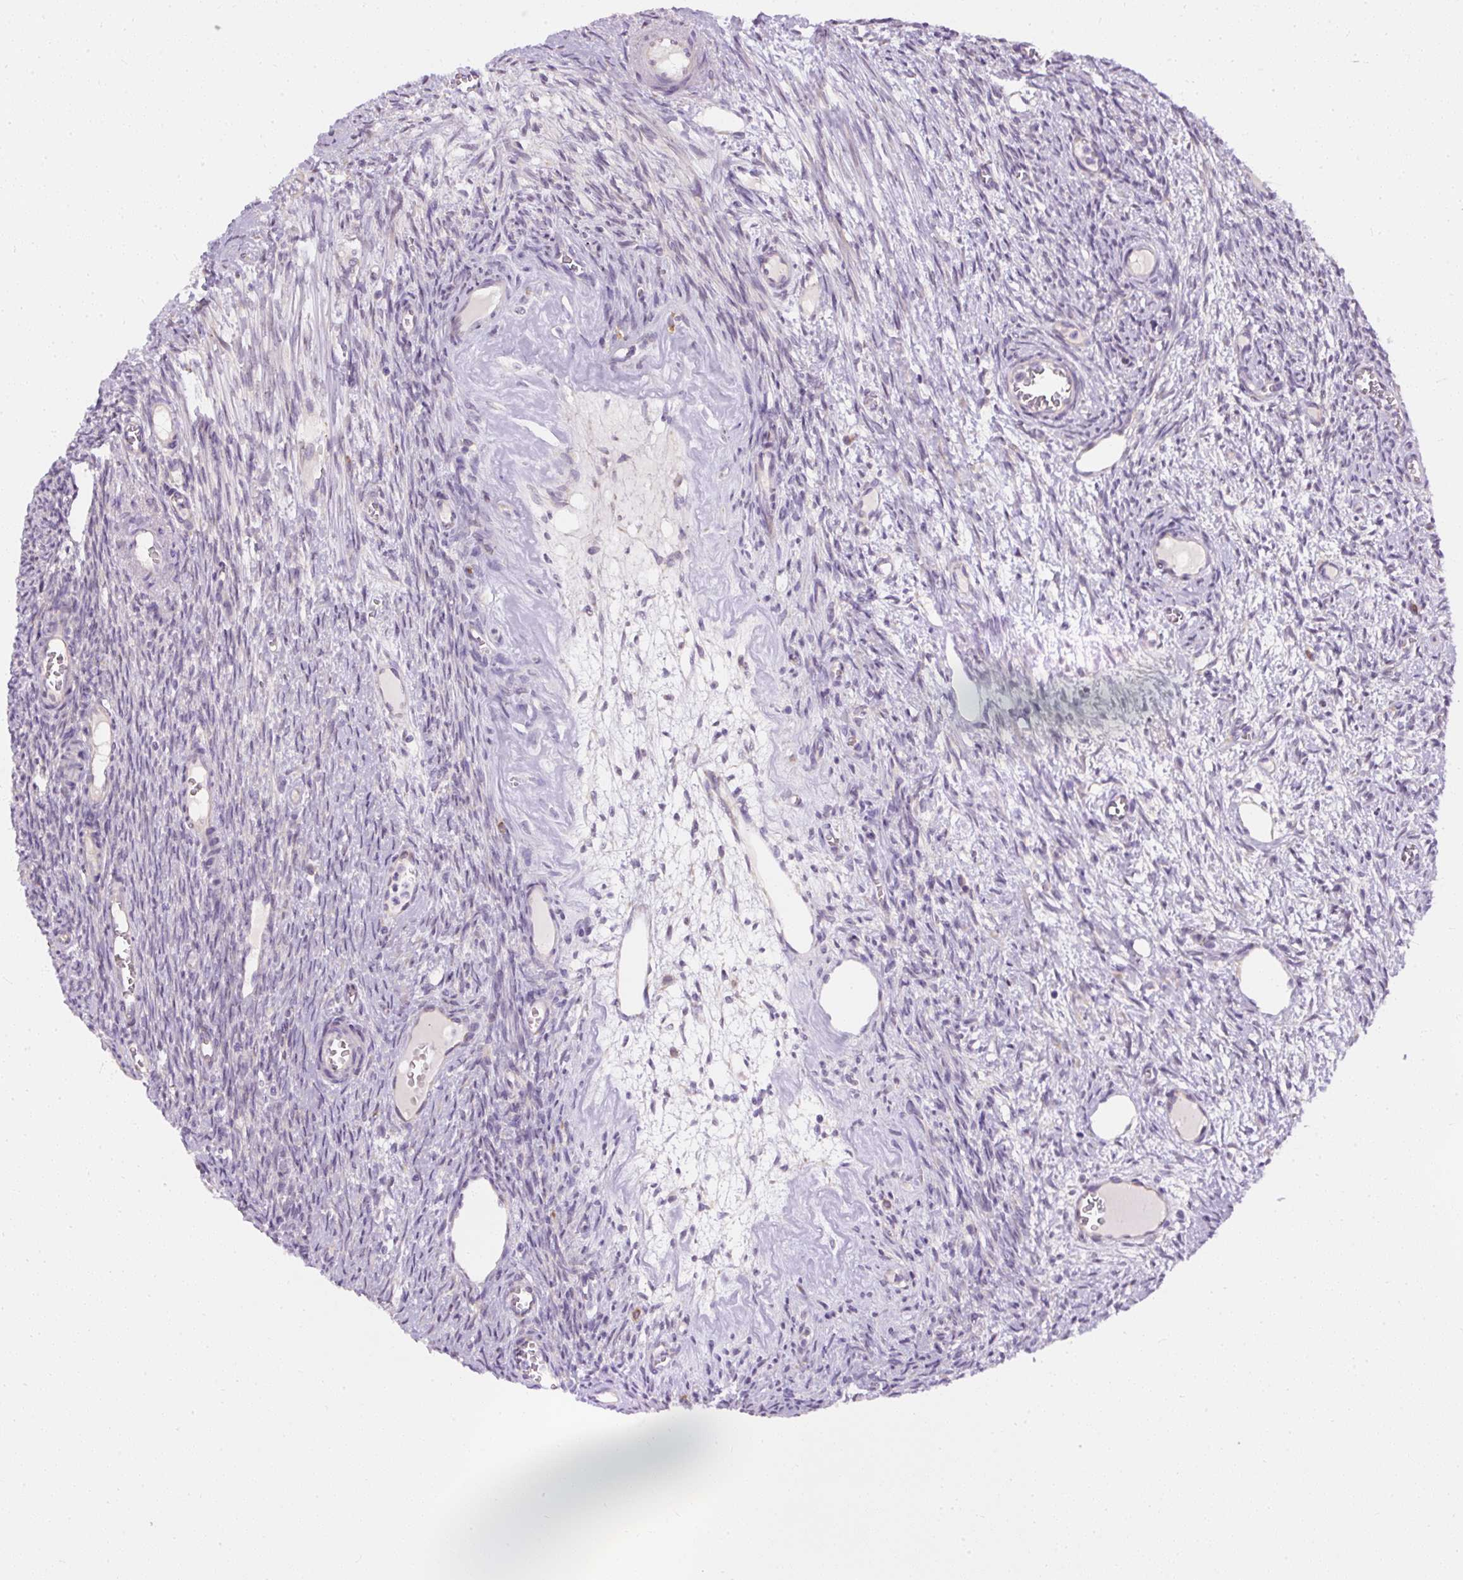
{"staining": {"intensity": "negative", "quantity": "none", "location": "none"}, "tissue": "ovary", "cell_type": "Ovarian stroma cells", "image_type": "normal", "snomed": [{"axis": "morphology", "description": "Normal tissue, NOS"}, {"axis": "topography", "description": "Ovary"}], "caption": "Micrograph shows no significant protein positivity in ovarian stroma cells of unremarkable ovary. (Brightfield microscopy of DAB immunohistochemistry at high magnification).", "gene": "FAM149A", "patient": {"sex": "female", "age": 44}}